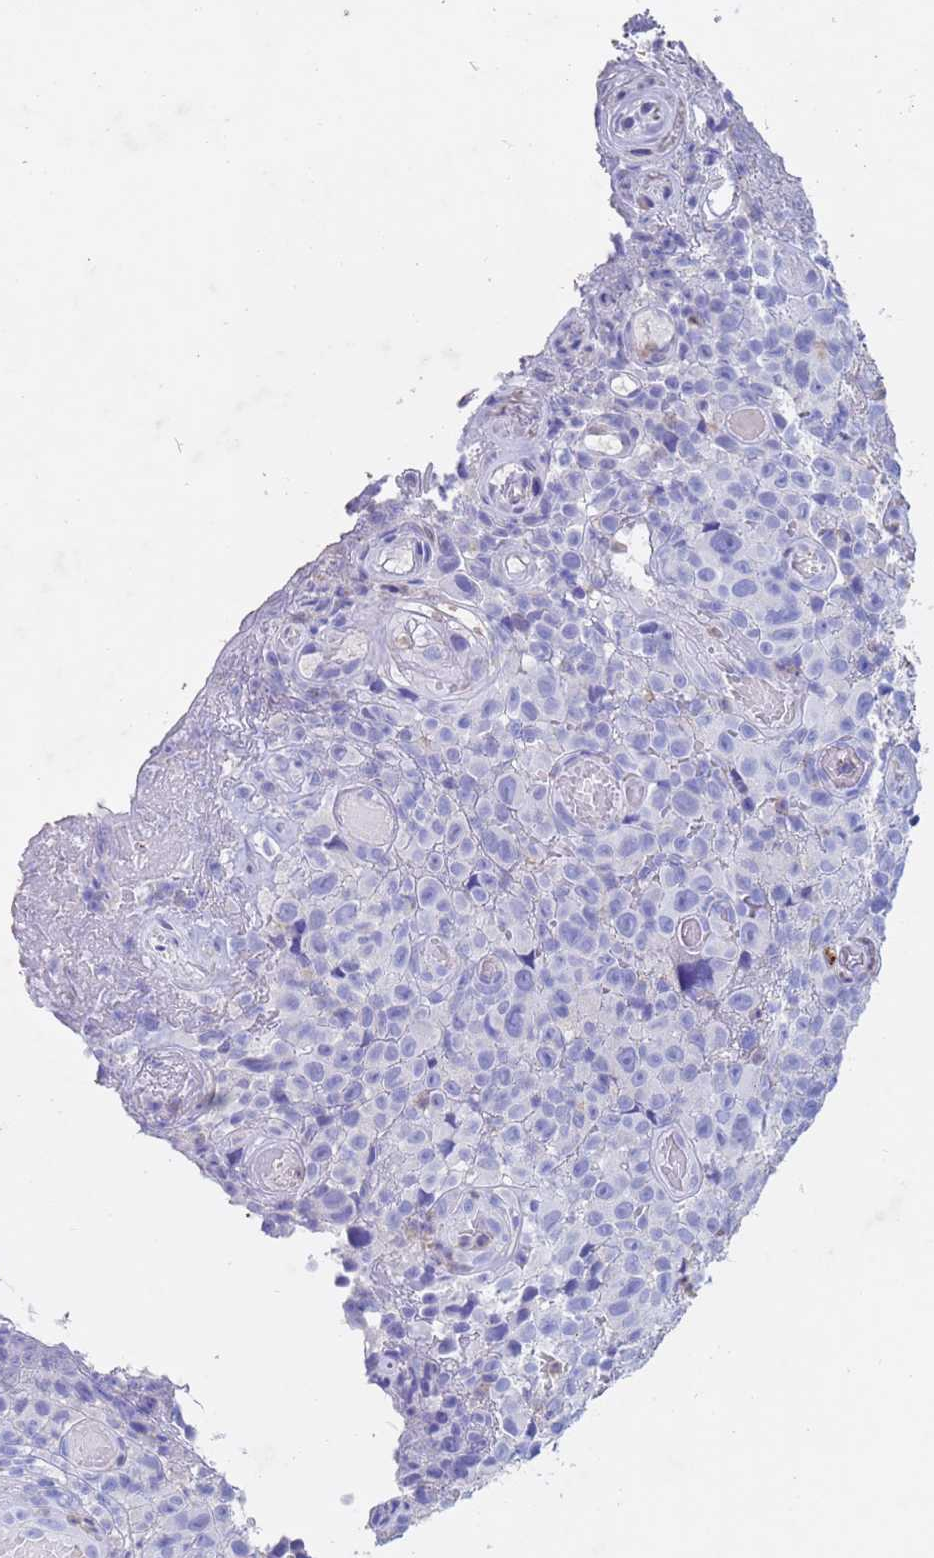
{"staining": {"intensity": "negative", "quantity": "none", "location": "none"}, "tissue": "melanoma", "cell_type": "Tumor cells", "image_type": "cancer", "snomed": [{"axis": "morphology", "description": "Malignant melanoma, NOS"}, {"axis": "topography", "description": "Skin"}], "caption": "Immunohistochemistry (IHC) of human melanoma demonstrates no staining in tumor cells.", "gene": "CSTB", "patient": {"sex": "female", "age": 82}}